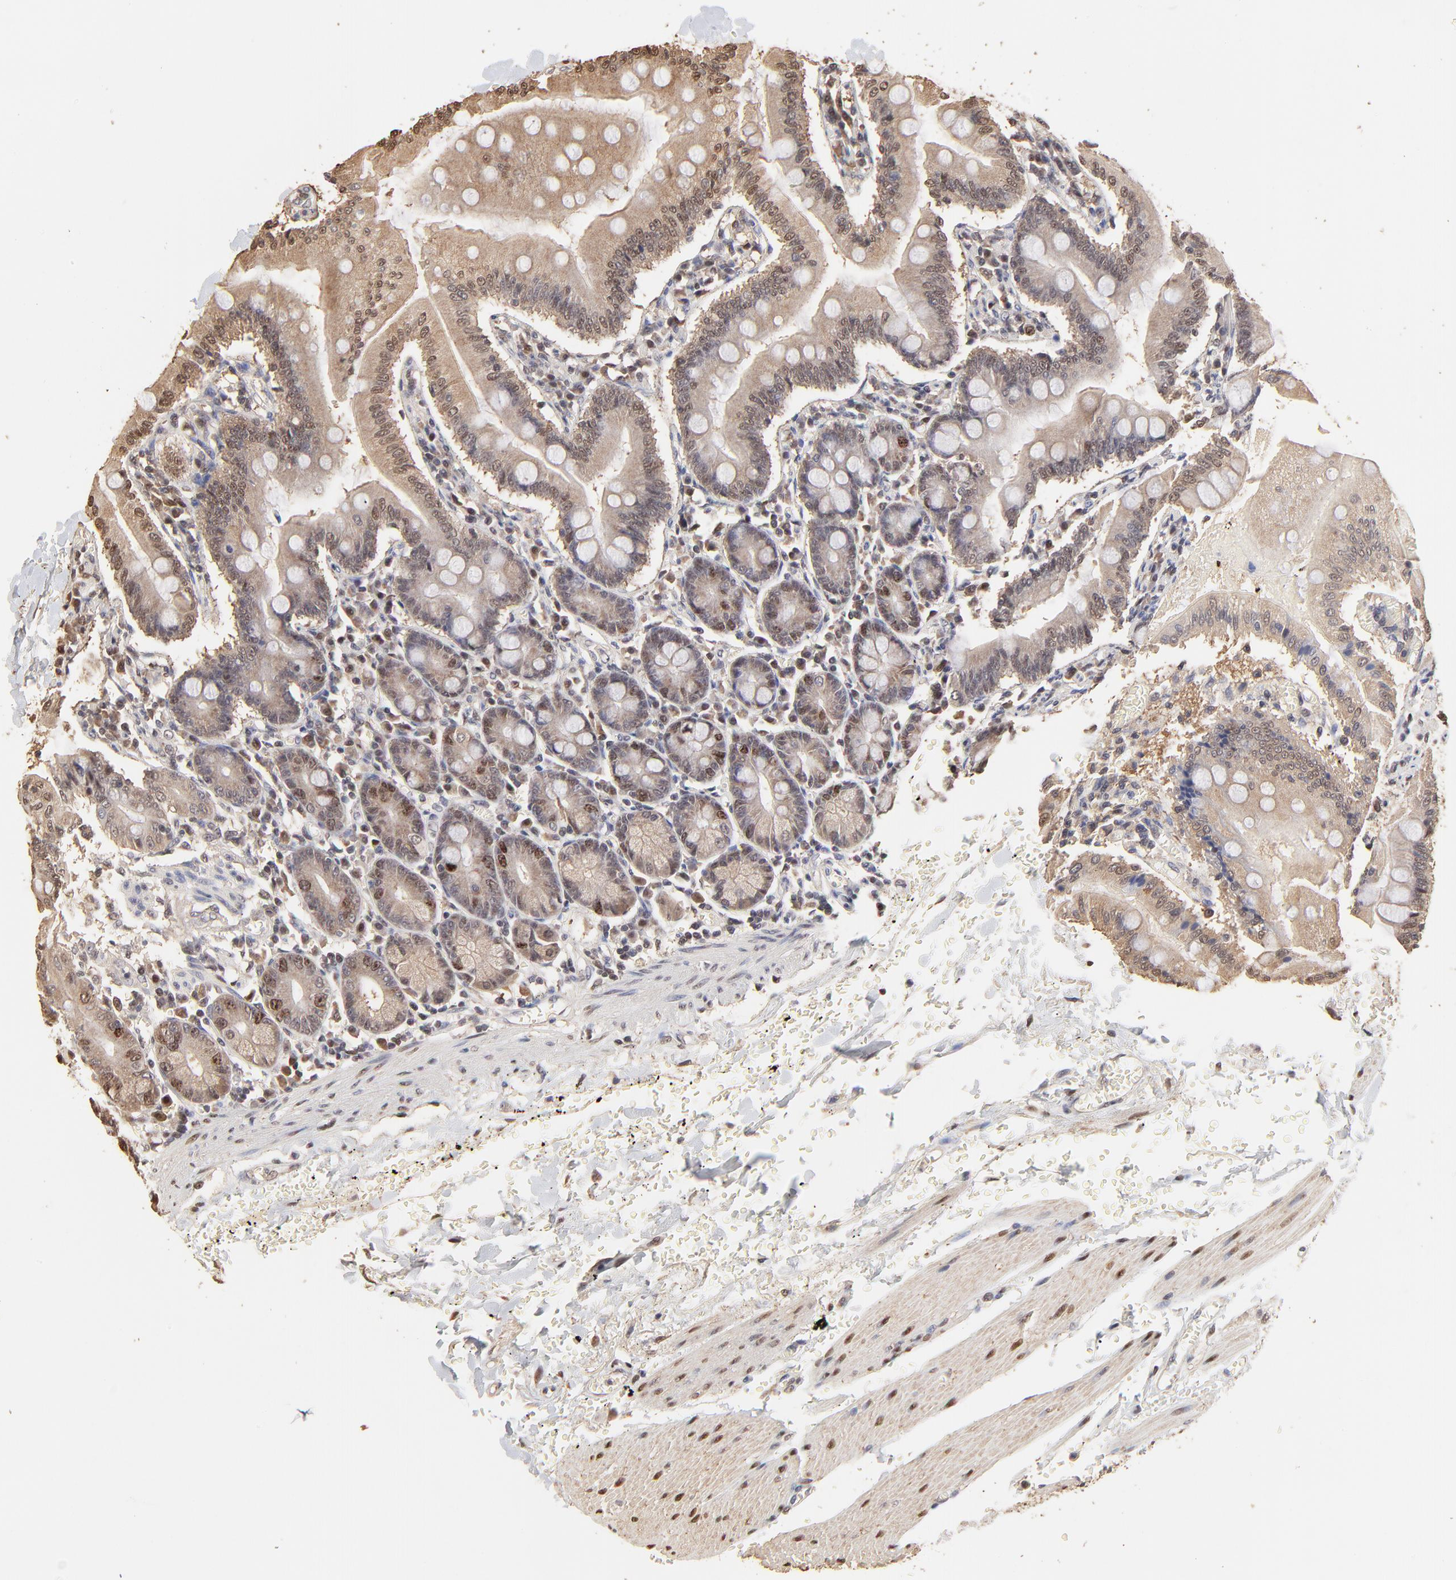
{"staining": {"intensity": "moderate", "quantity": "25%-75%", "location": "nuclear"}, "tissue": "small intestine", "cell_type": "Glandular cells", "image_type": "normal", "snomed": [{"axis": "morphology", "description": "Normal tissue, NOS"}, {"axis": "topography", "description": "Small intestine"}], "caption": "Protein expression by immunohistochemistry (IHC) shows moderate nuclear positivity in about 25%-75% of glandular cells in benign small intestine. (DAB IHC with brightfield microscopy, high magnification).", "gene": "BIRC5", "patient": {"sex": "male", "age": 71}}